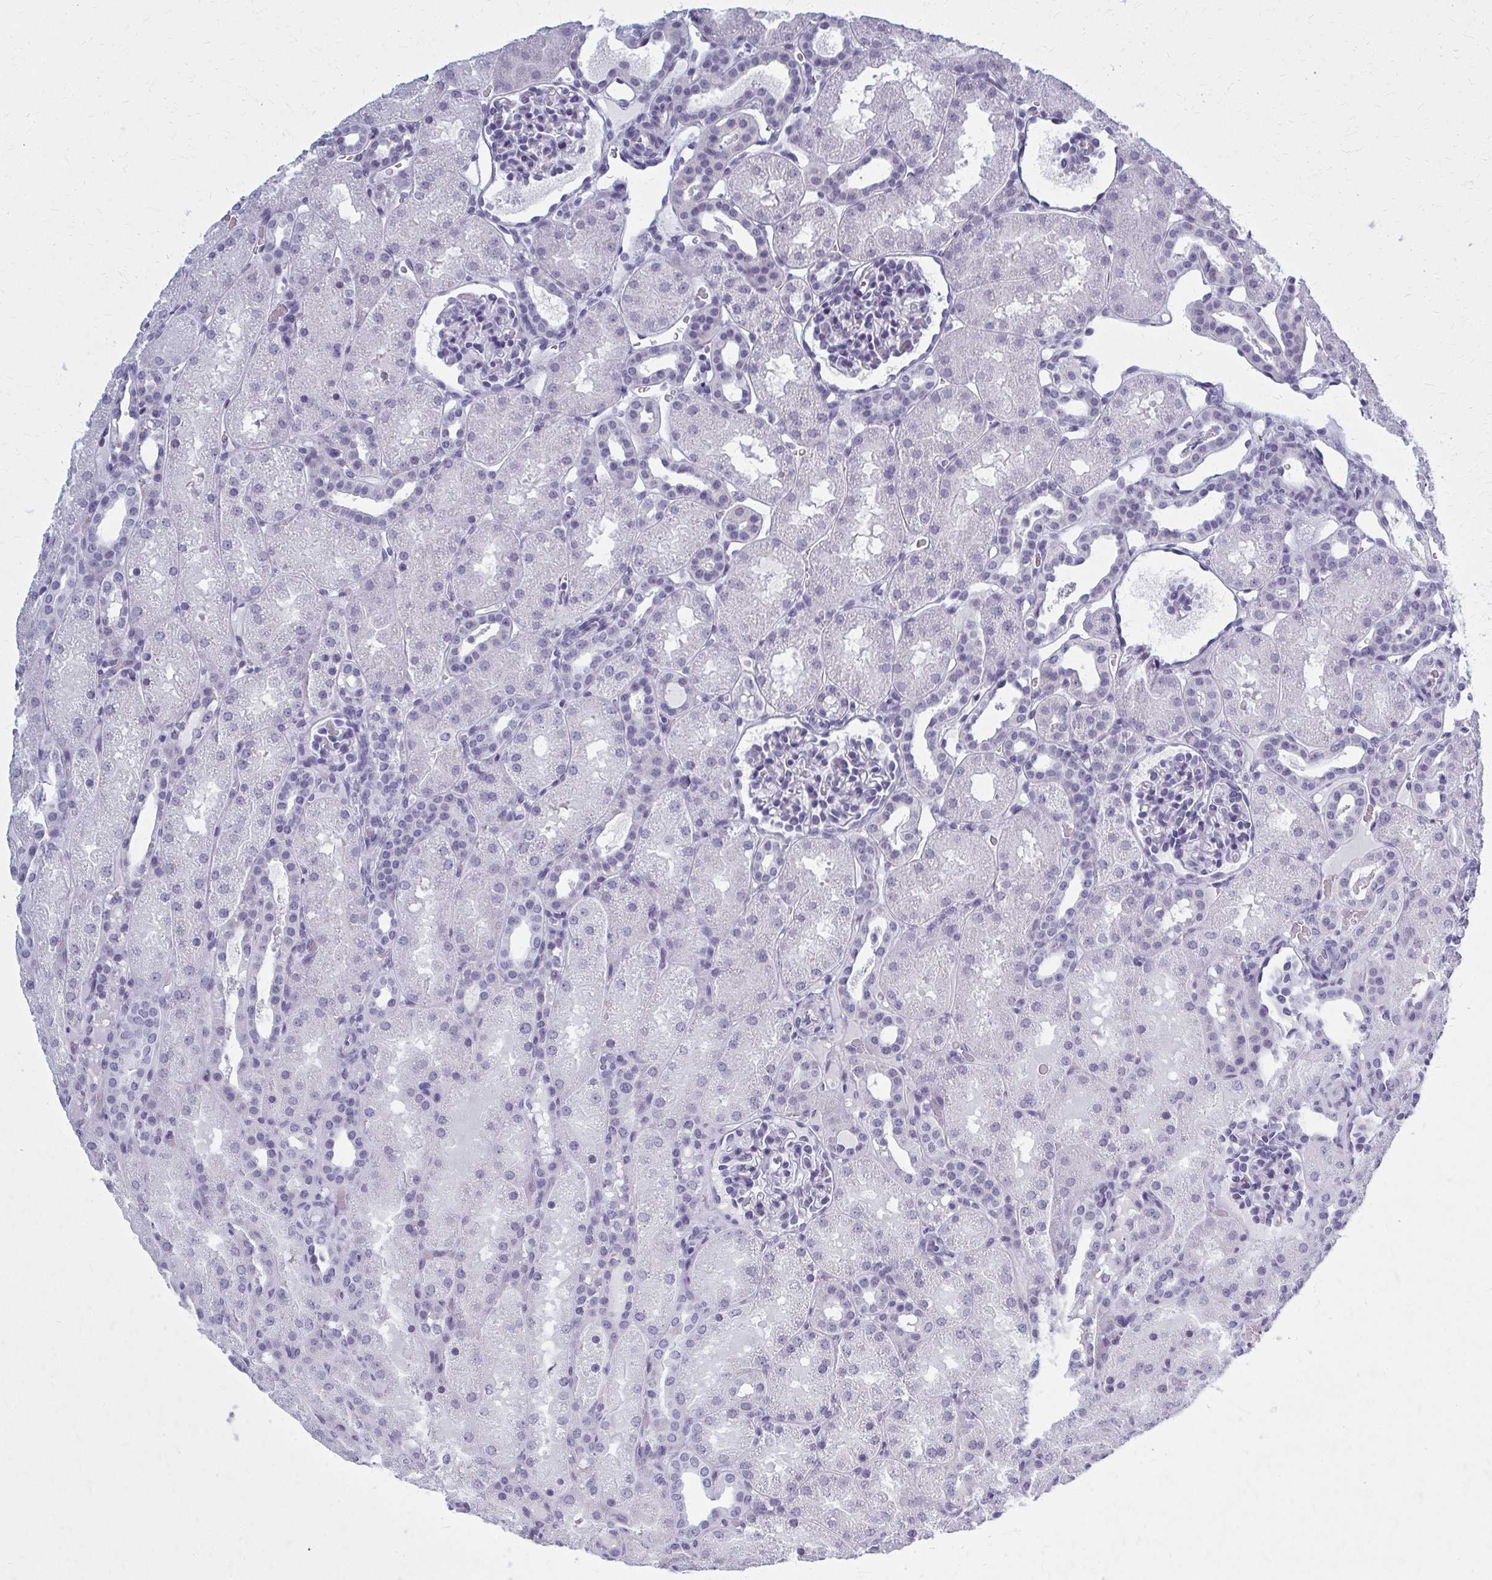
{"staining": {"intensity": "negative", "quantity": "none", "location": "none"}, "tissue": "kidney", "cell_type": "Cells in glomeruli", "image_type": "normal", "snomed": [{"axis": "morphology", "description": "Normal tissue, NOS"}, {"axis": "topography", "description": "Kidney"}], "caption": "Immunohistochemistry of unremarkable human kidney reveals no staining in cells in glomeruli.", "gene": "CASQ2", "patient": {"sex": "male", "age": 2}}